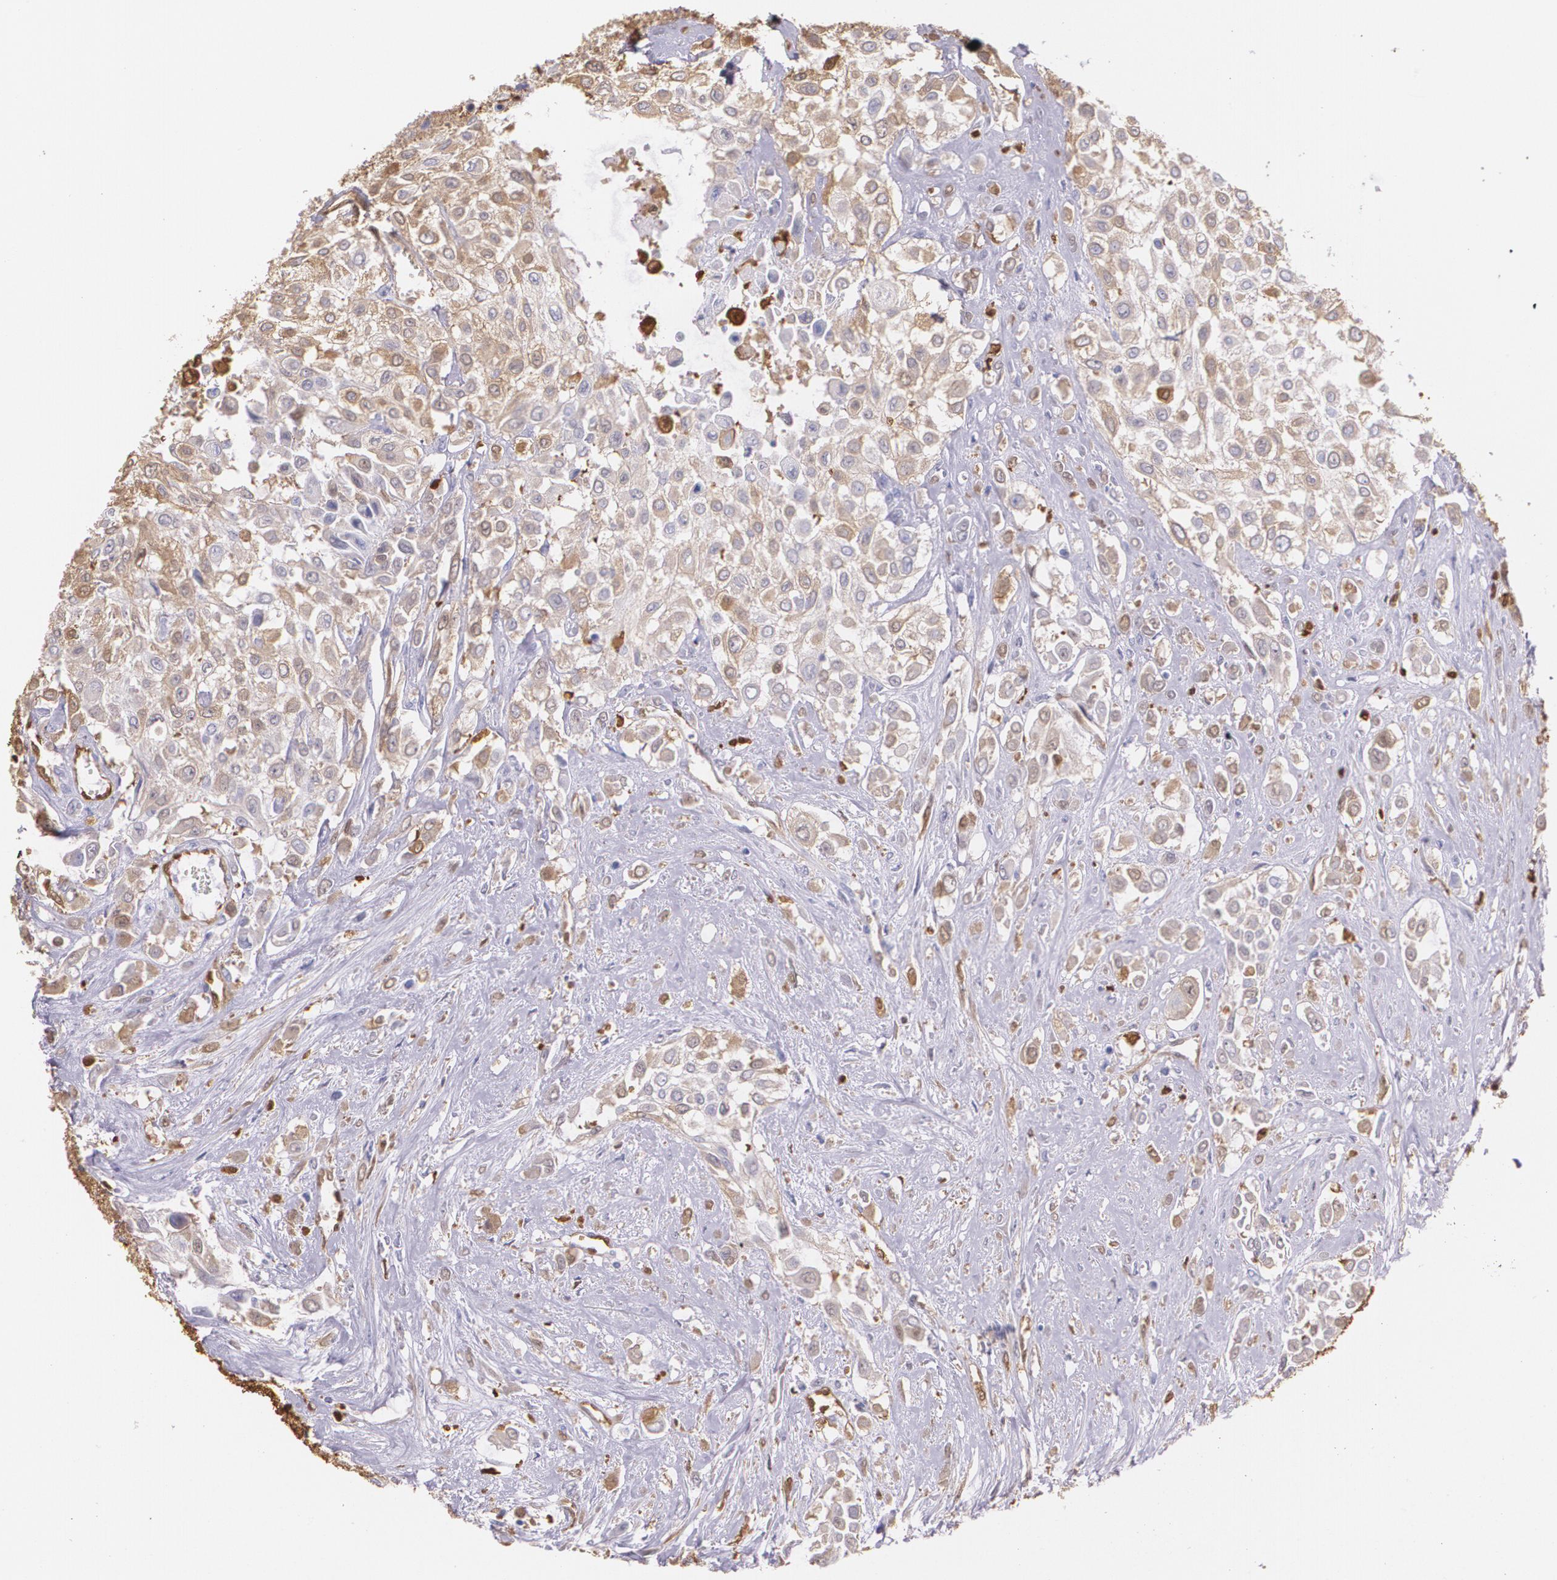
{"staining": {"intensity": "weak", "quantity": "<25%", "location": "cytoplasmic/membranous"}, "tissue": "urothelial cancer", "cell_type": "Tumor cells", "image_type": "cancer", "snomed": [{"axis": "morphology", "description": "Urothelial carcinoma, High grade"}, {"axis": "topography", "description": "Urinary bladder"}], "caption": "DAB (3,3'-diaminobenzidine) immunohistochemical staining of human urothelial cancer shows no significant staining in tumor cells. The staining is performed using DAB (3,3'-diaminobenzidine) brown chromogen with nuclei counter-stained in using hematoxylin.", "gene": "MMP2", "patient": {"sex": "male", "age": 57}}